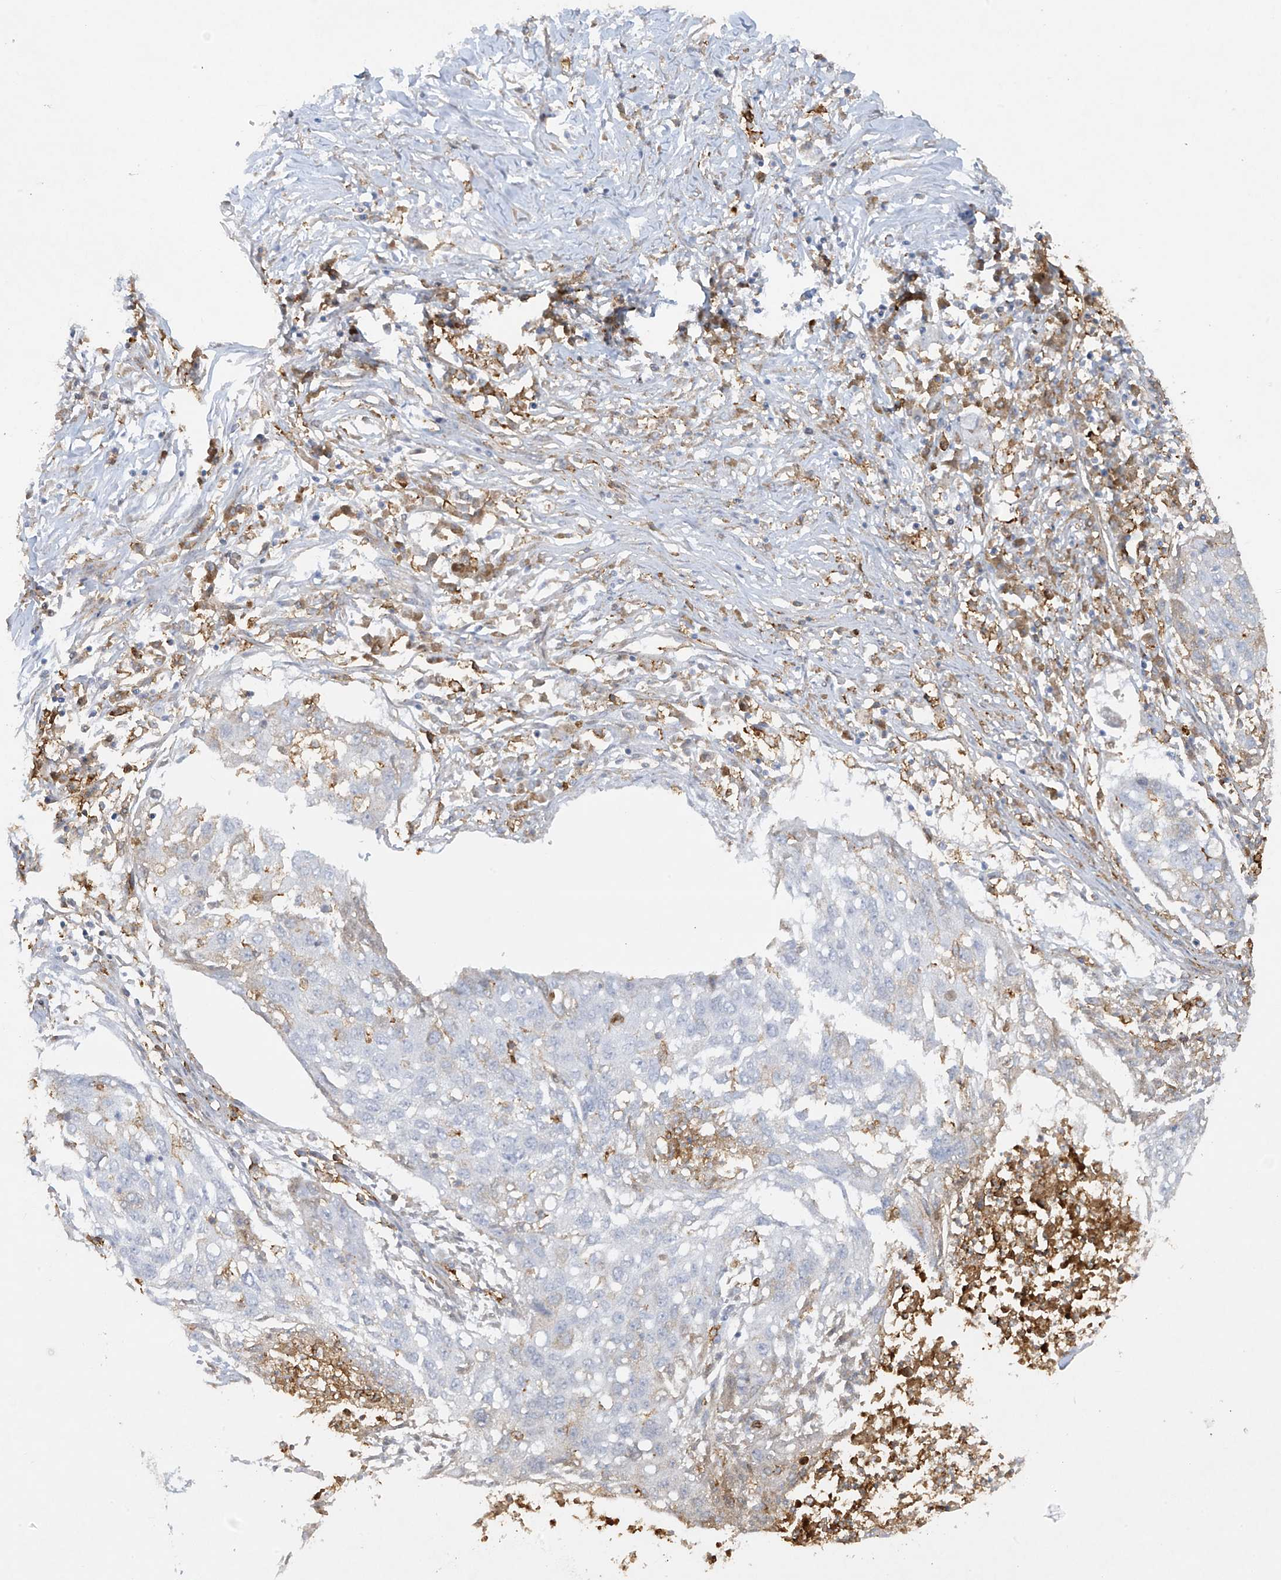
{"staining": {"intensity": "negative", "quantity": "none", "location": "none"}, "tissue": "lung cancer", "cell_type": "Tumor cells", "image_type": "cancer", "snomed": [{"axis": "morphology", "description": "Squamous cell carcinoma, NOS"}, {"axis": "topography", "description": "Lung"}], "caption": "Histopathology image shows no significant protein expression in tumor cells of squamous cell carcinoma (lung).", "gene": "FCGR3A", "patient": {"sex": "female", "age": 63}}